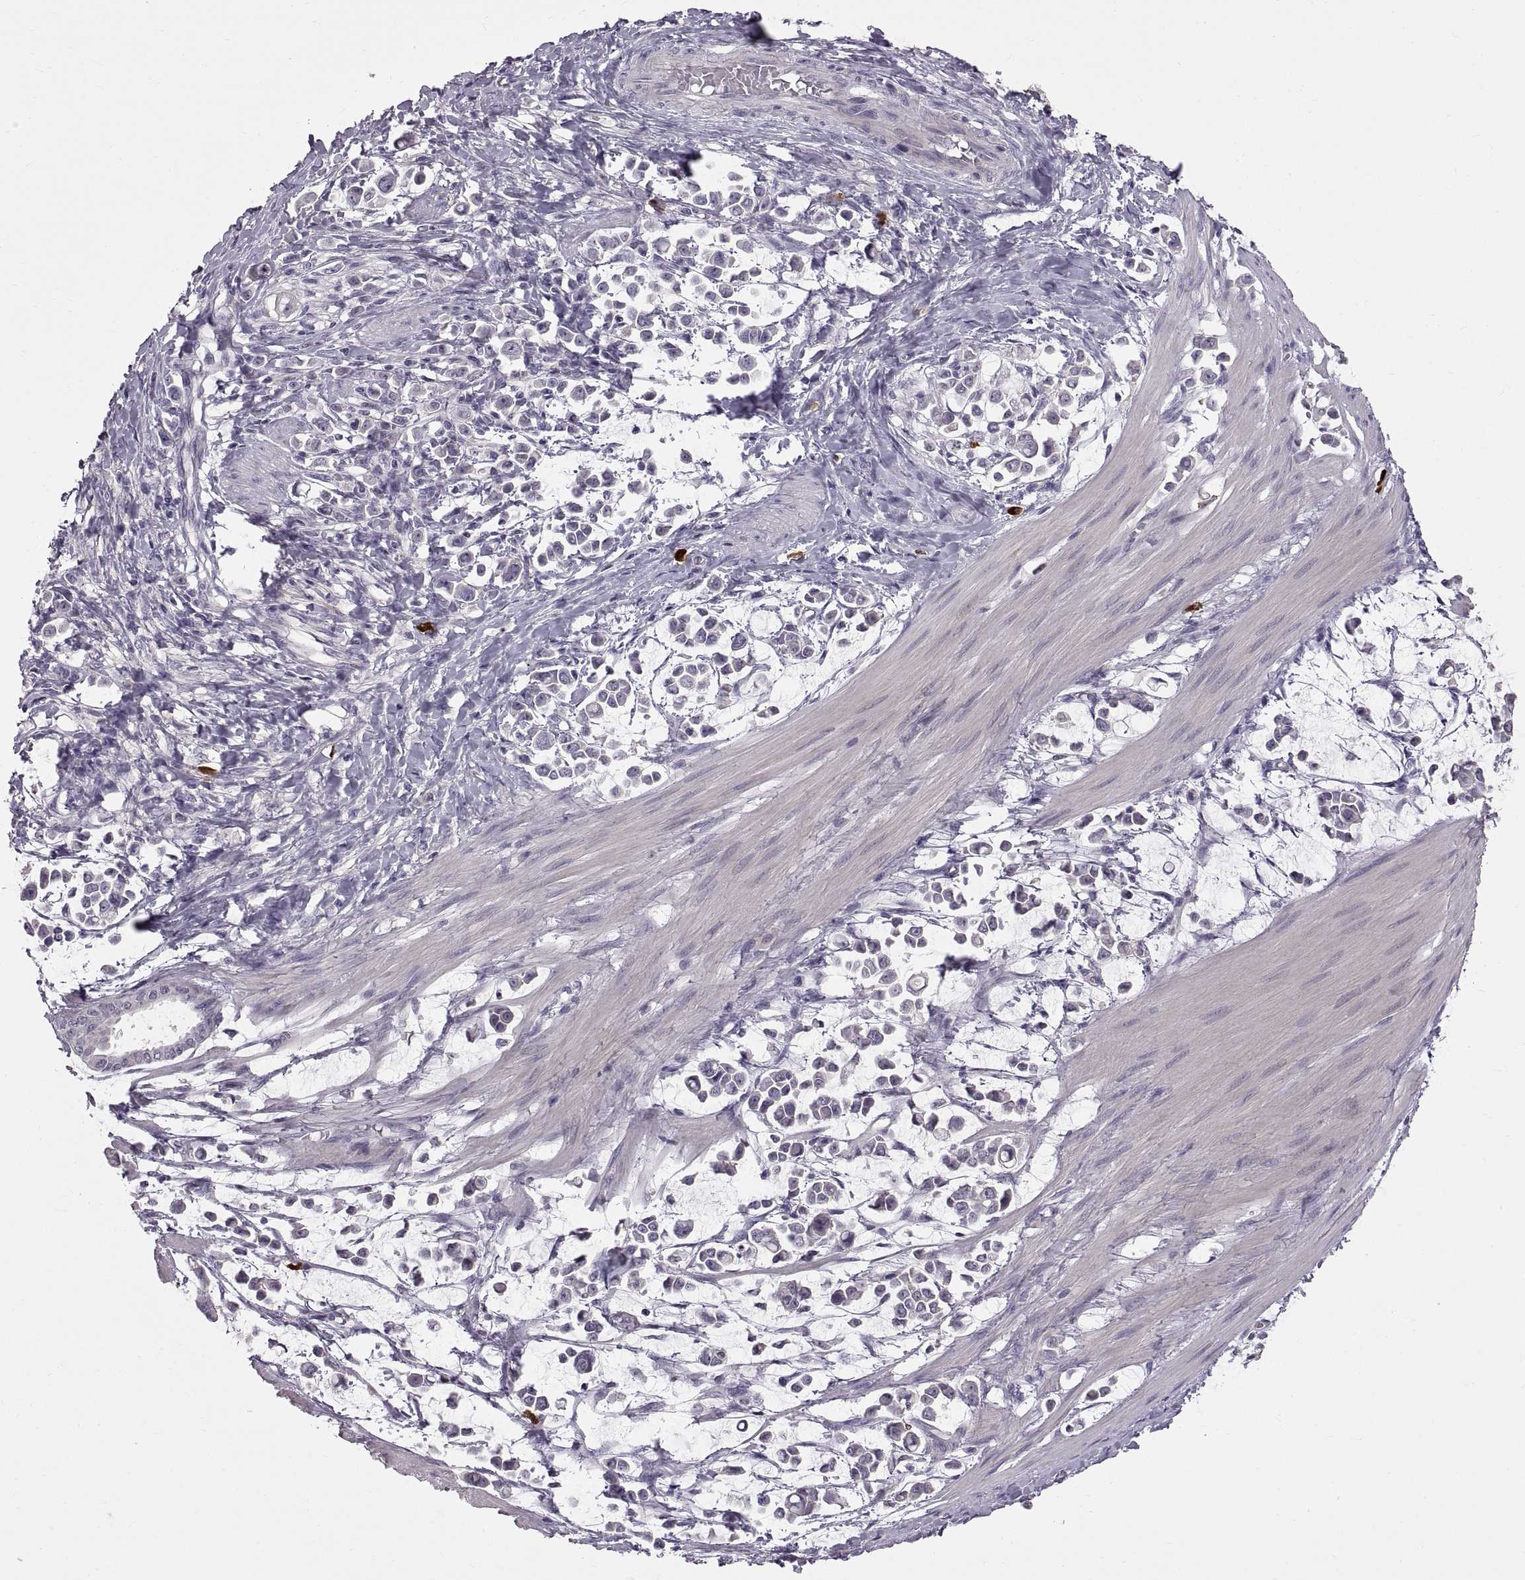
{"staining": {"intensity": "negative", "quantity": "none", "location": "none"}, "tissue": "stomach cancer", "cell_type": "Tumor cells", "image_type": "cancer", "snomed": [{"axis": "morphology", "description": "Adenocarcinoma, NOS"}, {"axis": "topography", "description": "Stomach"}], "caption": "Immunohistochemistry micrograph of neoplastic tissue: human stomach adenocarcinoma stained with DAB (3,3'-diaminobenzidine) shows no significant protein expression in tumor cells.", "gene": "WFDC8", "patient": {"sex": "male", "age": 82}}